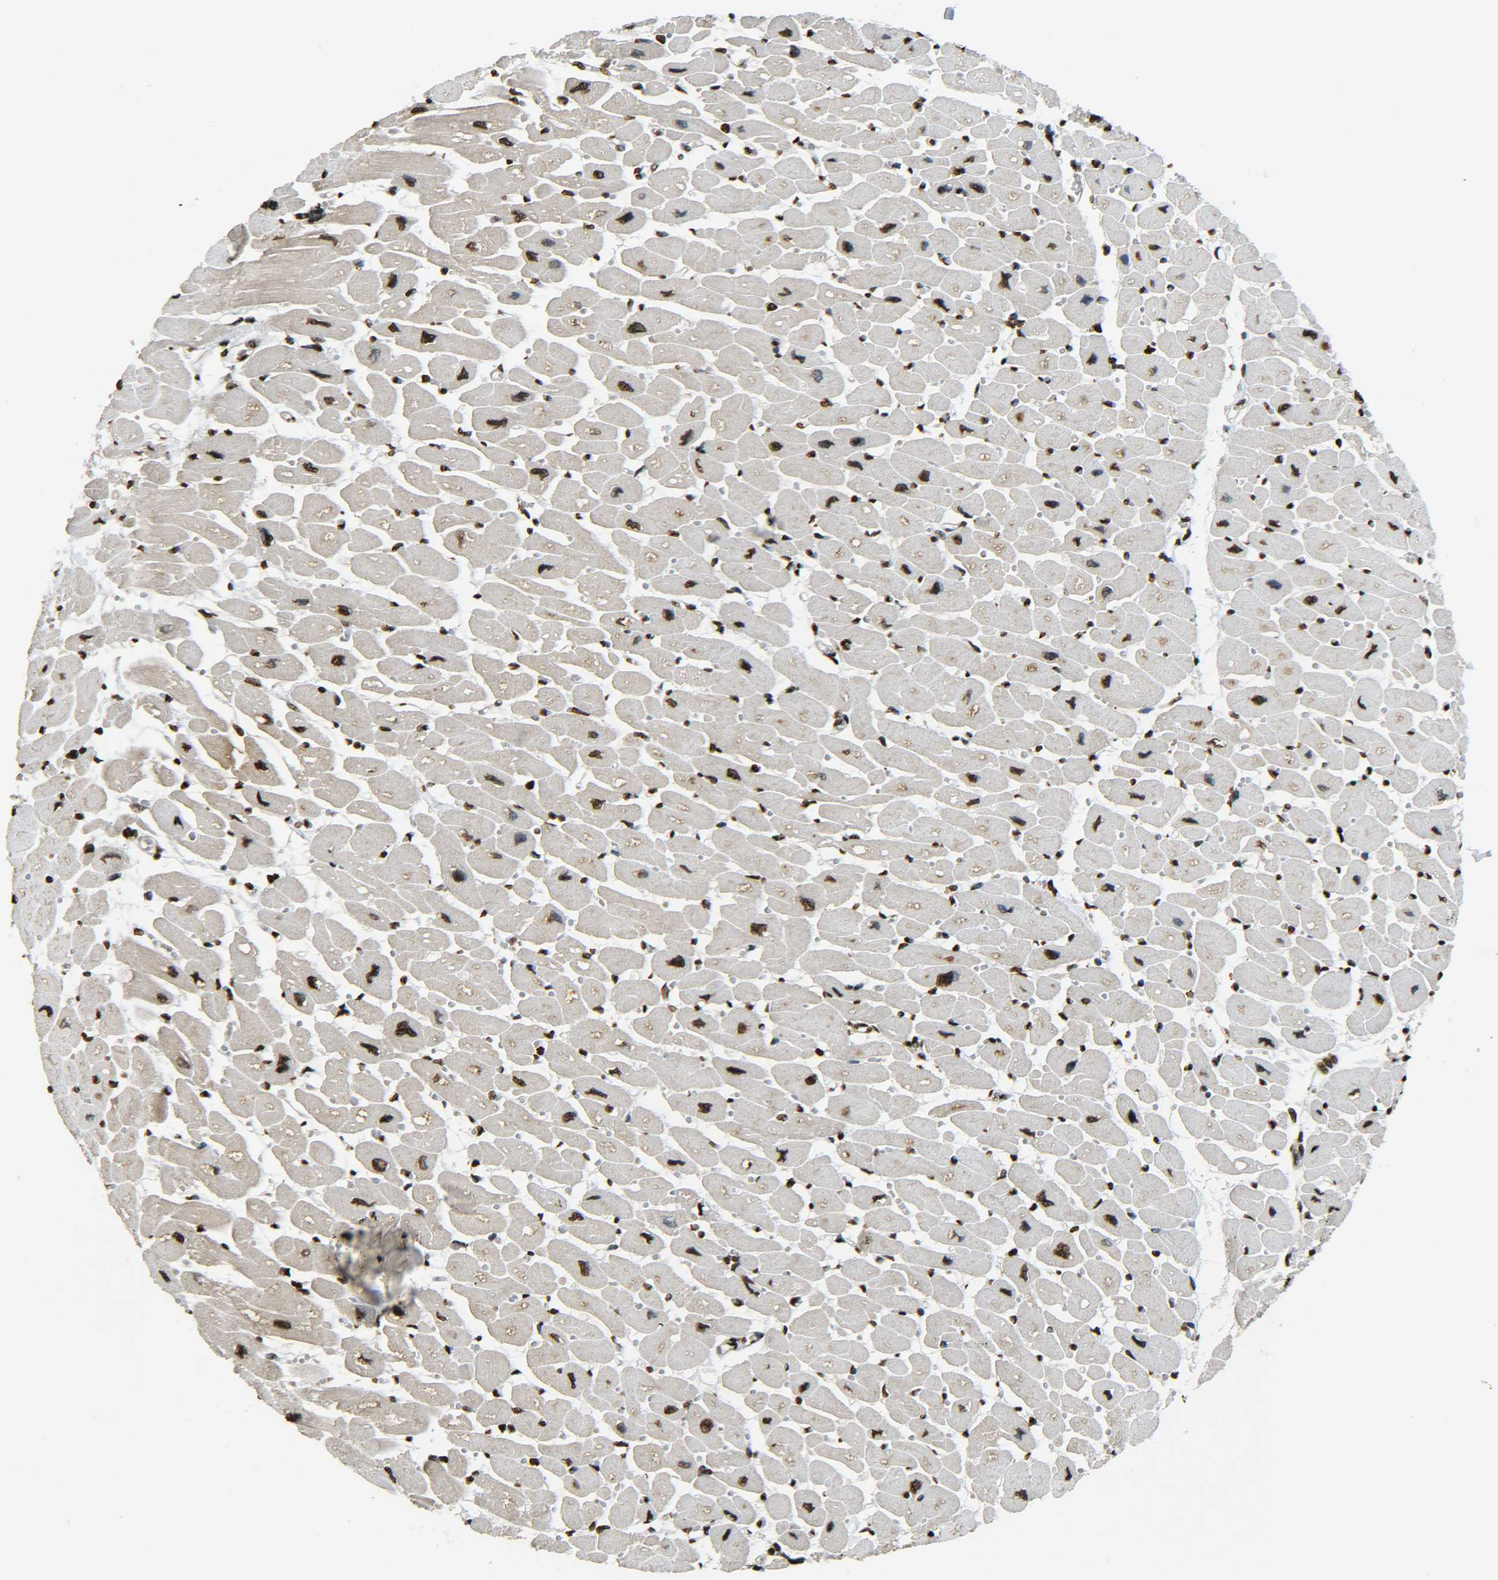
{"staining": {"intensity": "strong", "quantity": ">75%", "location": "nuclear"}, "tissue": "heart muscle", "cell_type": "Cardiomyocytes", "image_type": "normal", "snomed": [{"axis": "morphology", "description": "Normal tissue, NOS"}, {"axis": "topography", "description": "Heart"}], "caption": "Heart muscle stained for a protein reveals strong nuclear positivity in cardiomyocytes. The staining was performed using DAB, with brown indicating positive protein expression. Nuclei are stained blue with hematoxylin.", "gene": "H4C16", "patient": {"sex": "female", "age": 54}}